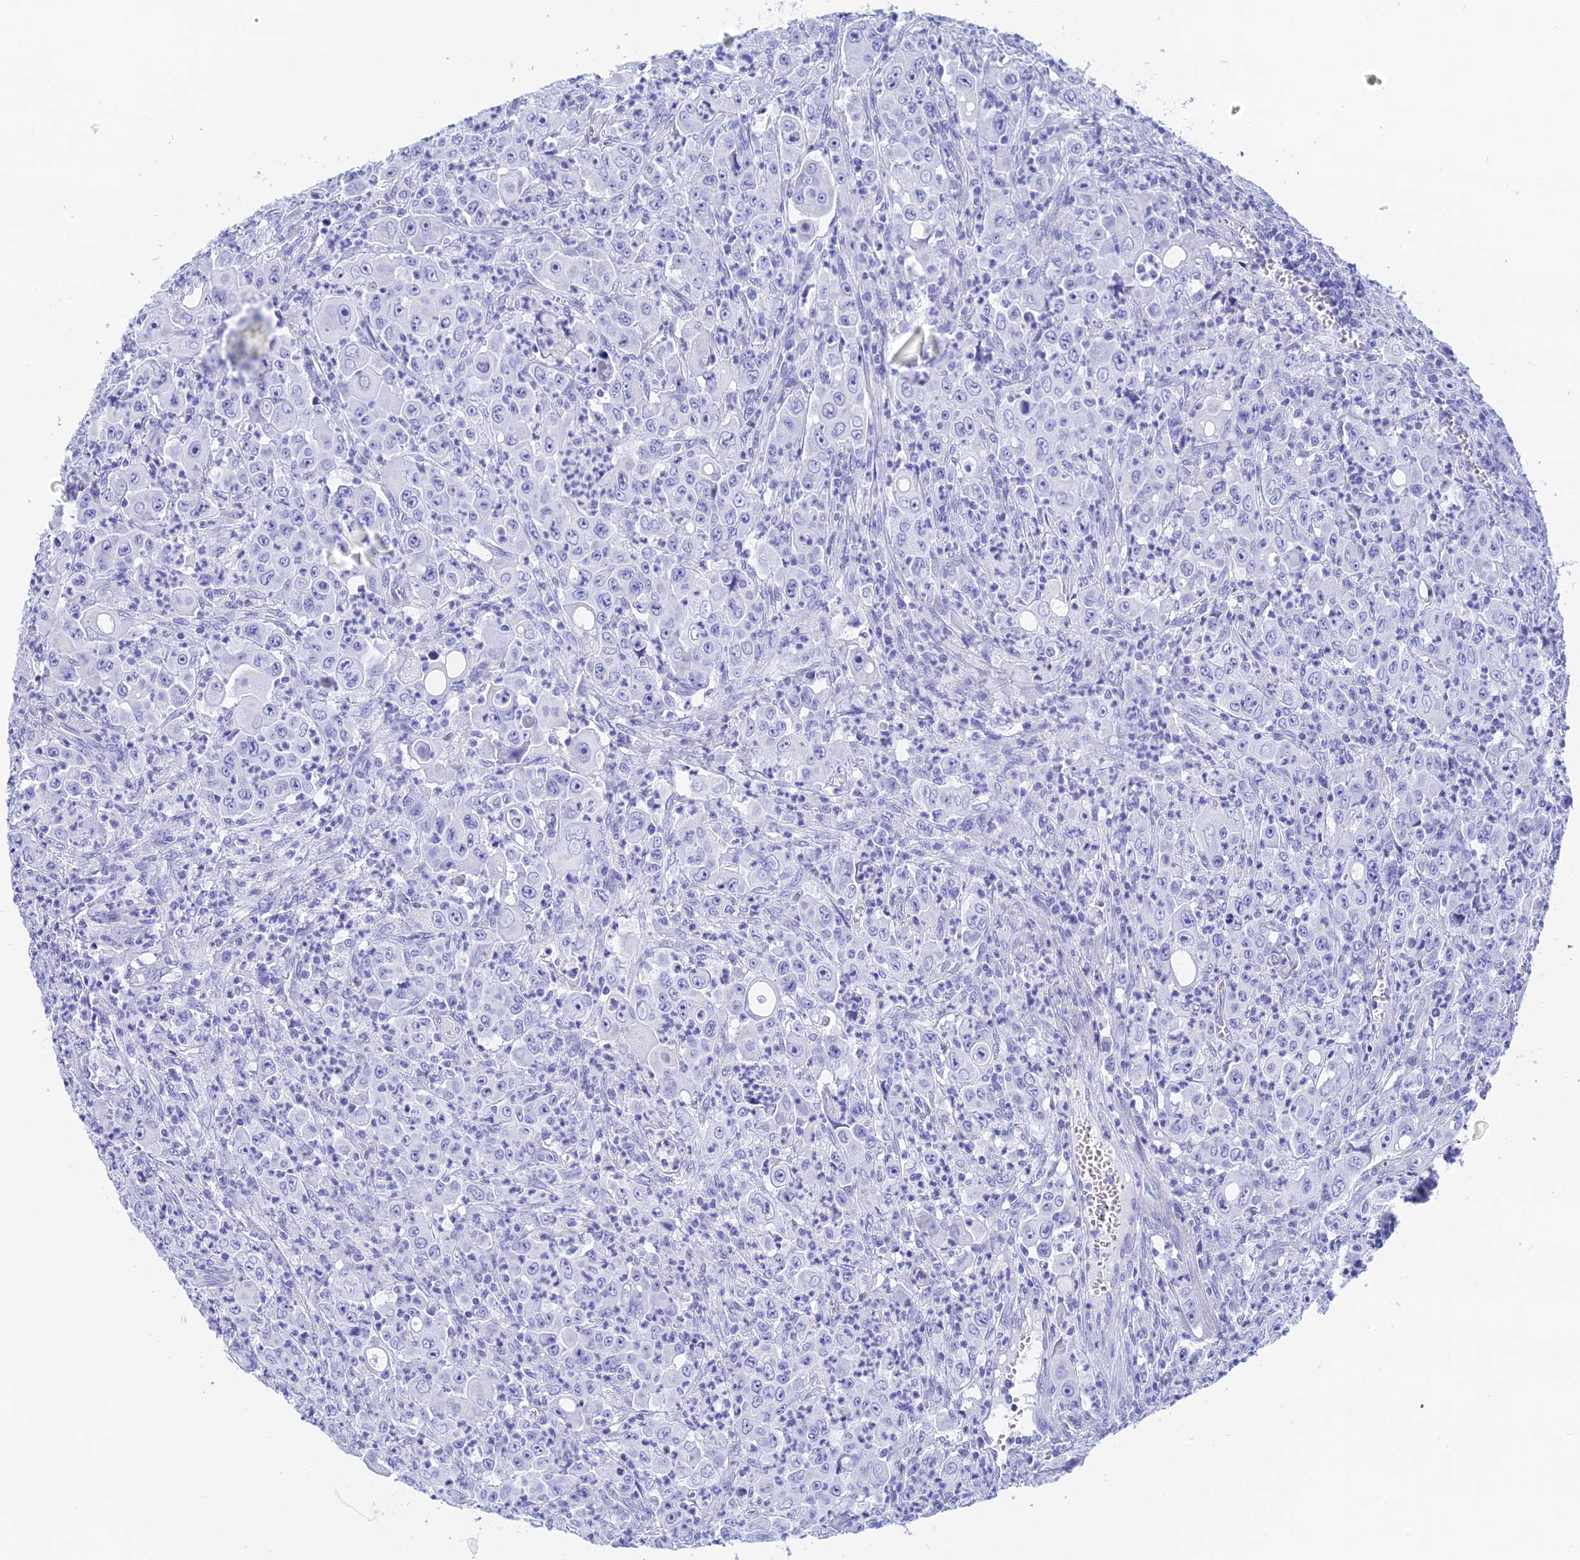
{"staining": {"intensity": "negative", "quantity": "none", "location": "none"}, "tissue": "colorectal cancer", "cell_type": "Tumor cells", "image_type": "cancer", "snomed": [{"axis": "morphology", "description": "Adenocarcinoma, NOS"}, {"axis": "topography", "description": "Colon"}], "caption": "DAB (3,3'-diaminobenzidine) immunohistochemical staining of human colorectal cancer displays no significant positivity in tumor cells.", "gene": "TEX101", "patient": {"sex": "male", "age": 51}}